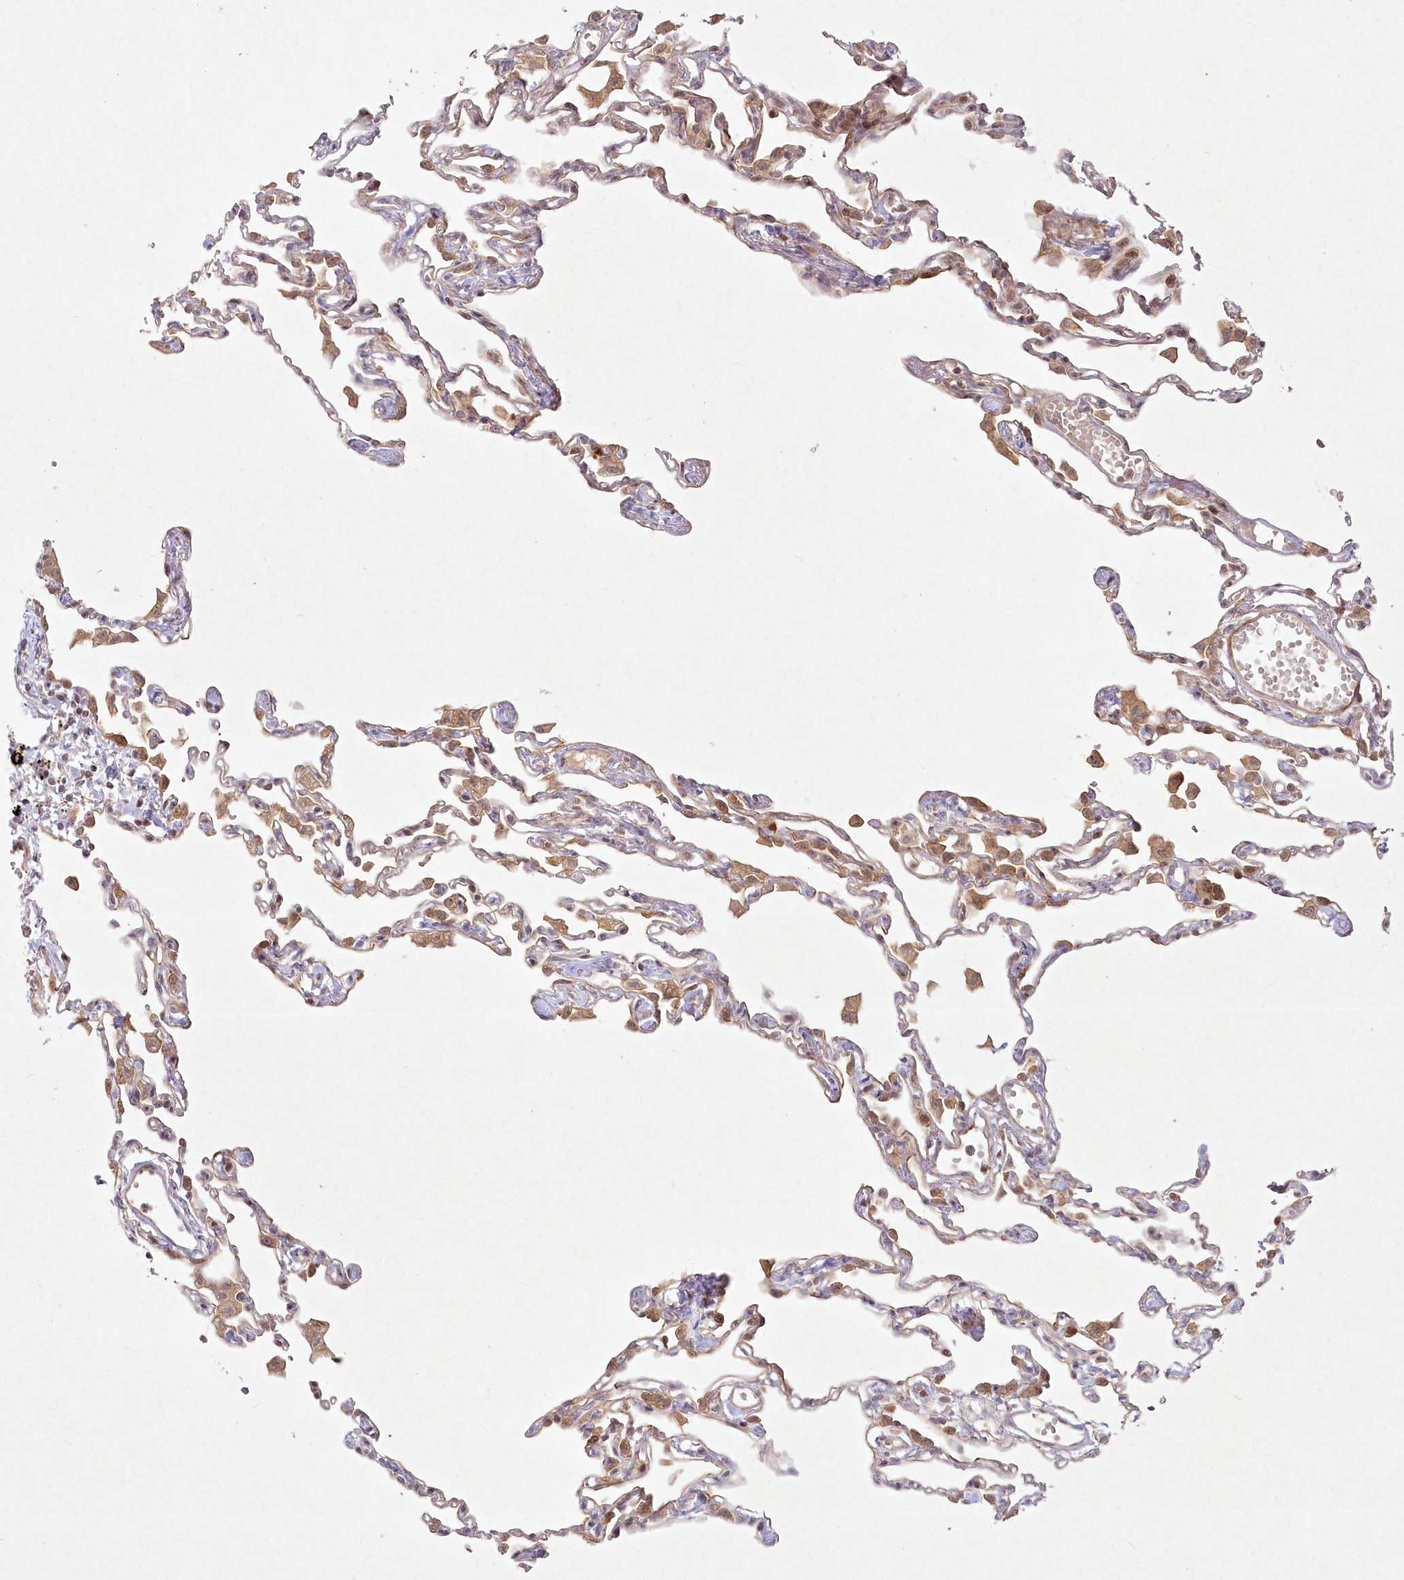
{"staining": {"intensity": "moderate", "quantity": "<25%", "location": "cytoplasmic/membranous"}, "tissue": "lung", "cell_type": "Alveolar cells", "image_type": "normal", "snomed": [{"axis": "morphology", "description": "Normal tissue, NOS"}, {"axis": "topography", "description": "Lung"}], "caption": "Brown immunohistochemical staining in normal lung displays moderate cytoplasmic/membranous staining in approximately <25% of alveolar cells. (DAB (3,3'-diaminobenzidine) IHC with brightfield microscopy, high magnification).", "gene": "SH2D3A", "patient": {"sex": "female", "age": 49}}